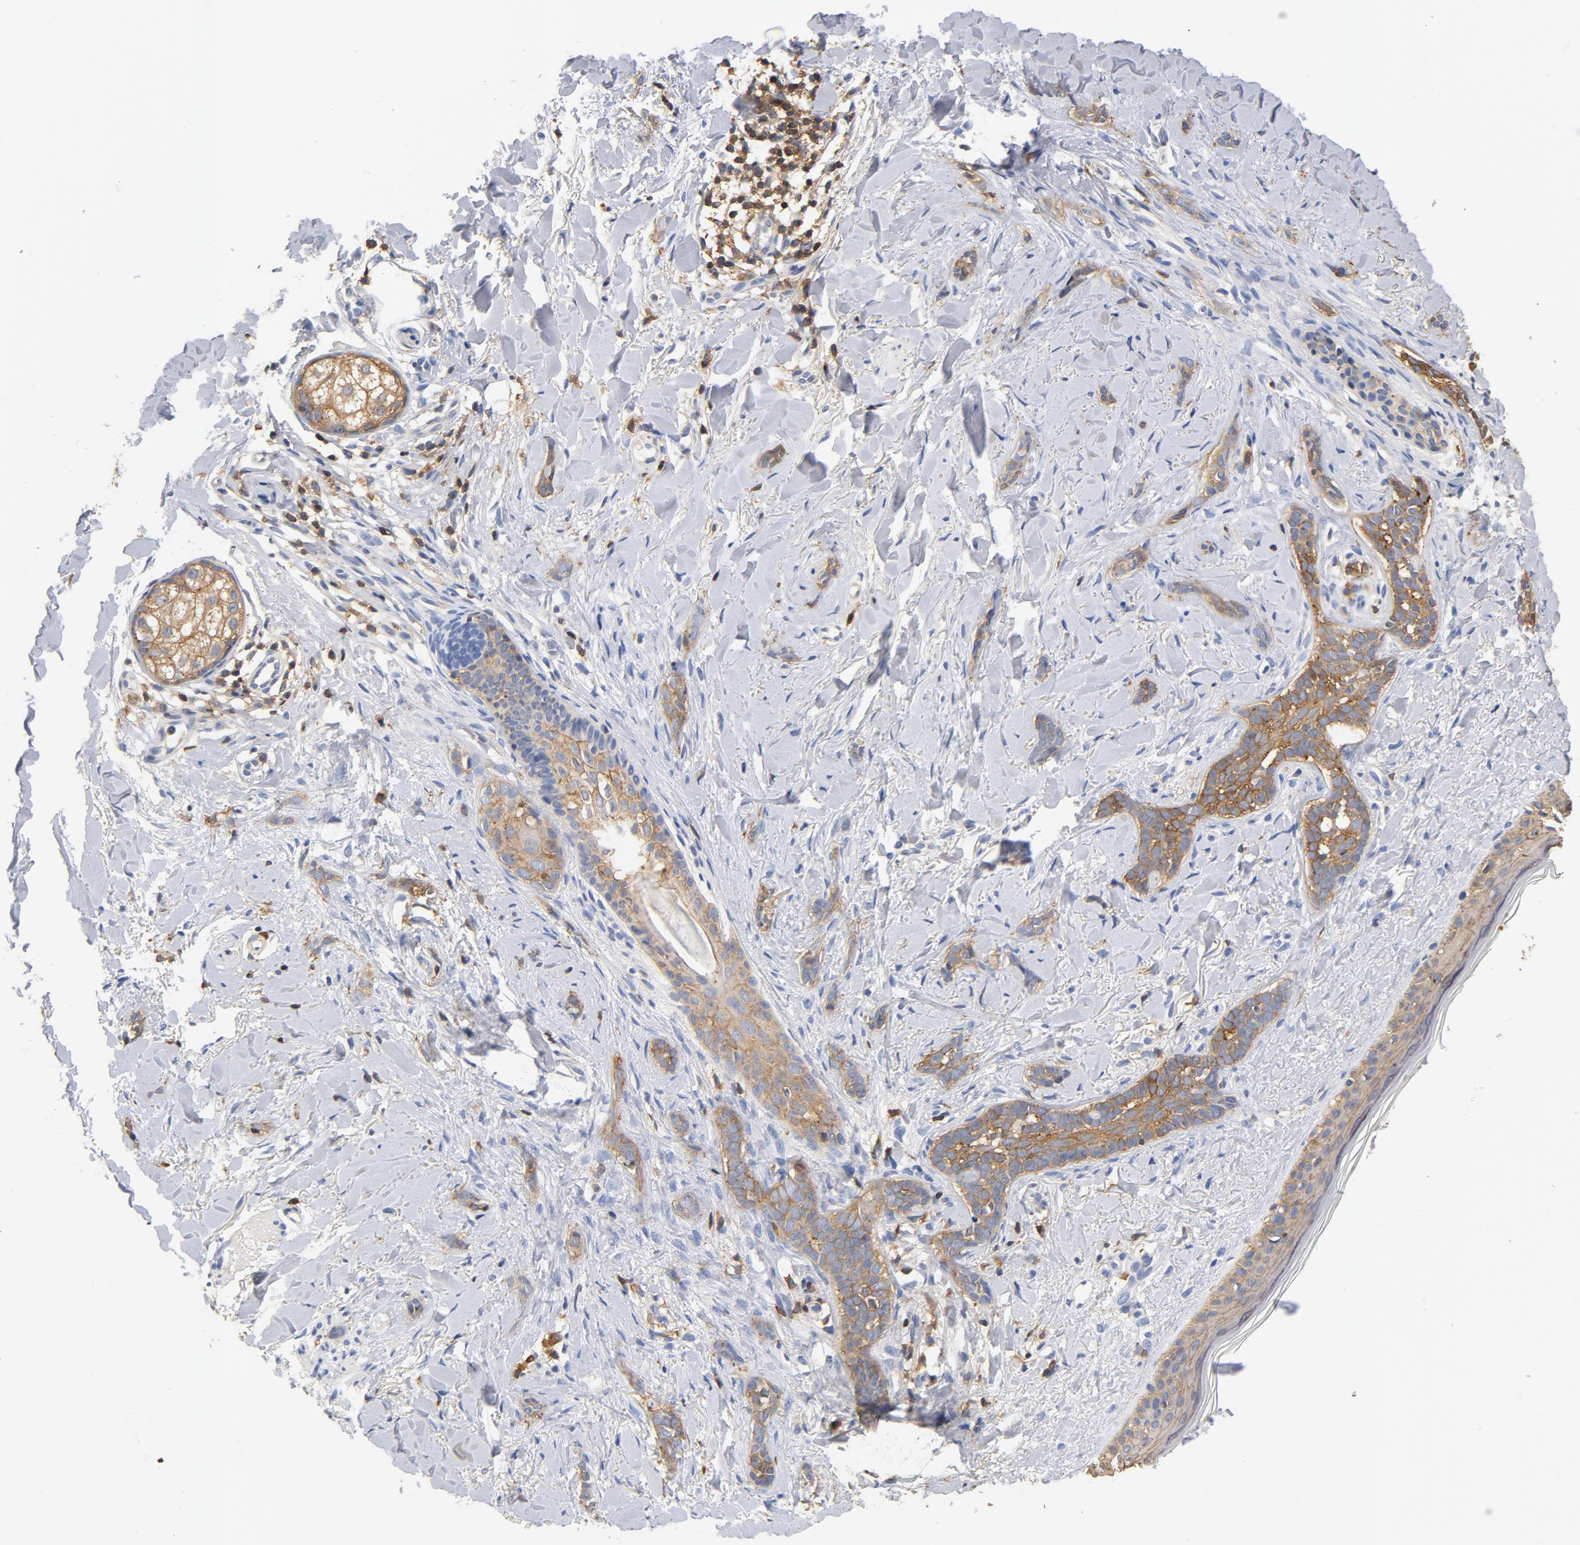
{"staining": {"intensity": "moderate", "quantity": ">75%", "location": "cytoplasmic/membranous"}, "tissue": "skin cancer", "cell_type": "Tumor cells", "image_type": "cancer", "snomed": [{"axis": "morphology", "description": "Basal cell carcinoma"}, {"axis": "topography", "description": "Skin"}], "caption": "The immunohistochemical stain highlights moderate cytoplasmic/membranous expression in tumor cells of skin cancer (basal cell carcinoma) tissue.", "gene": "EZR", "patient": {"sex": "female", "age": 37}}